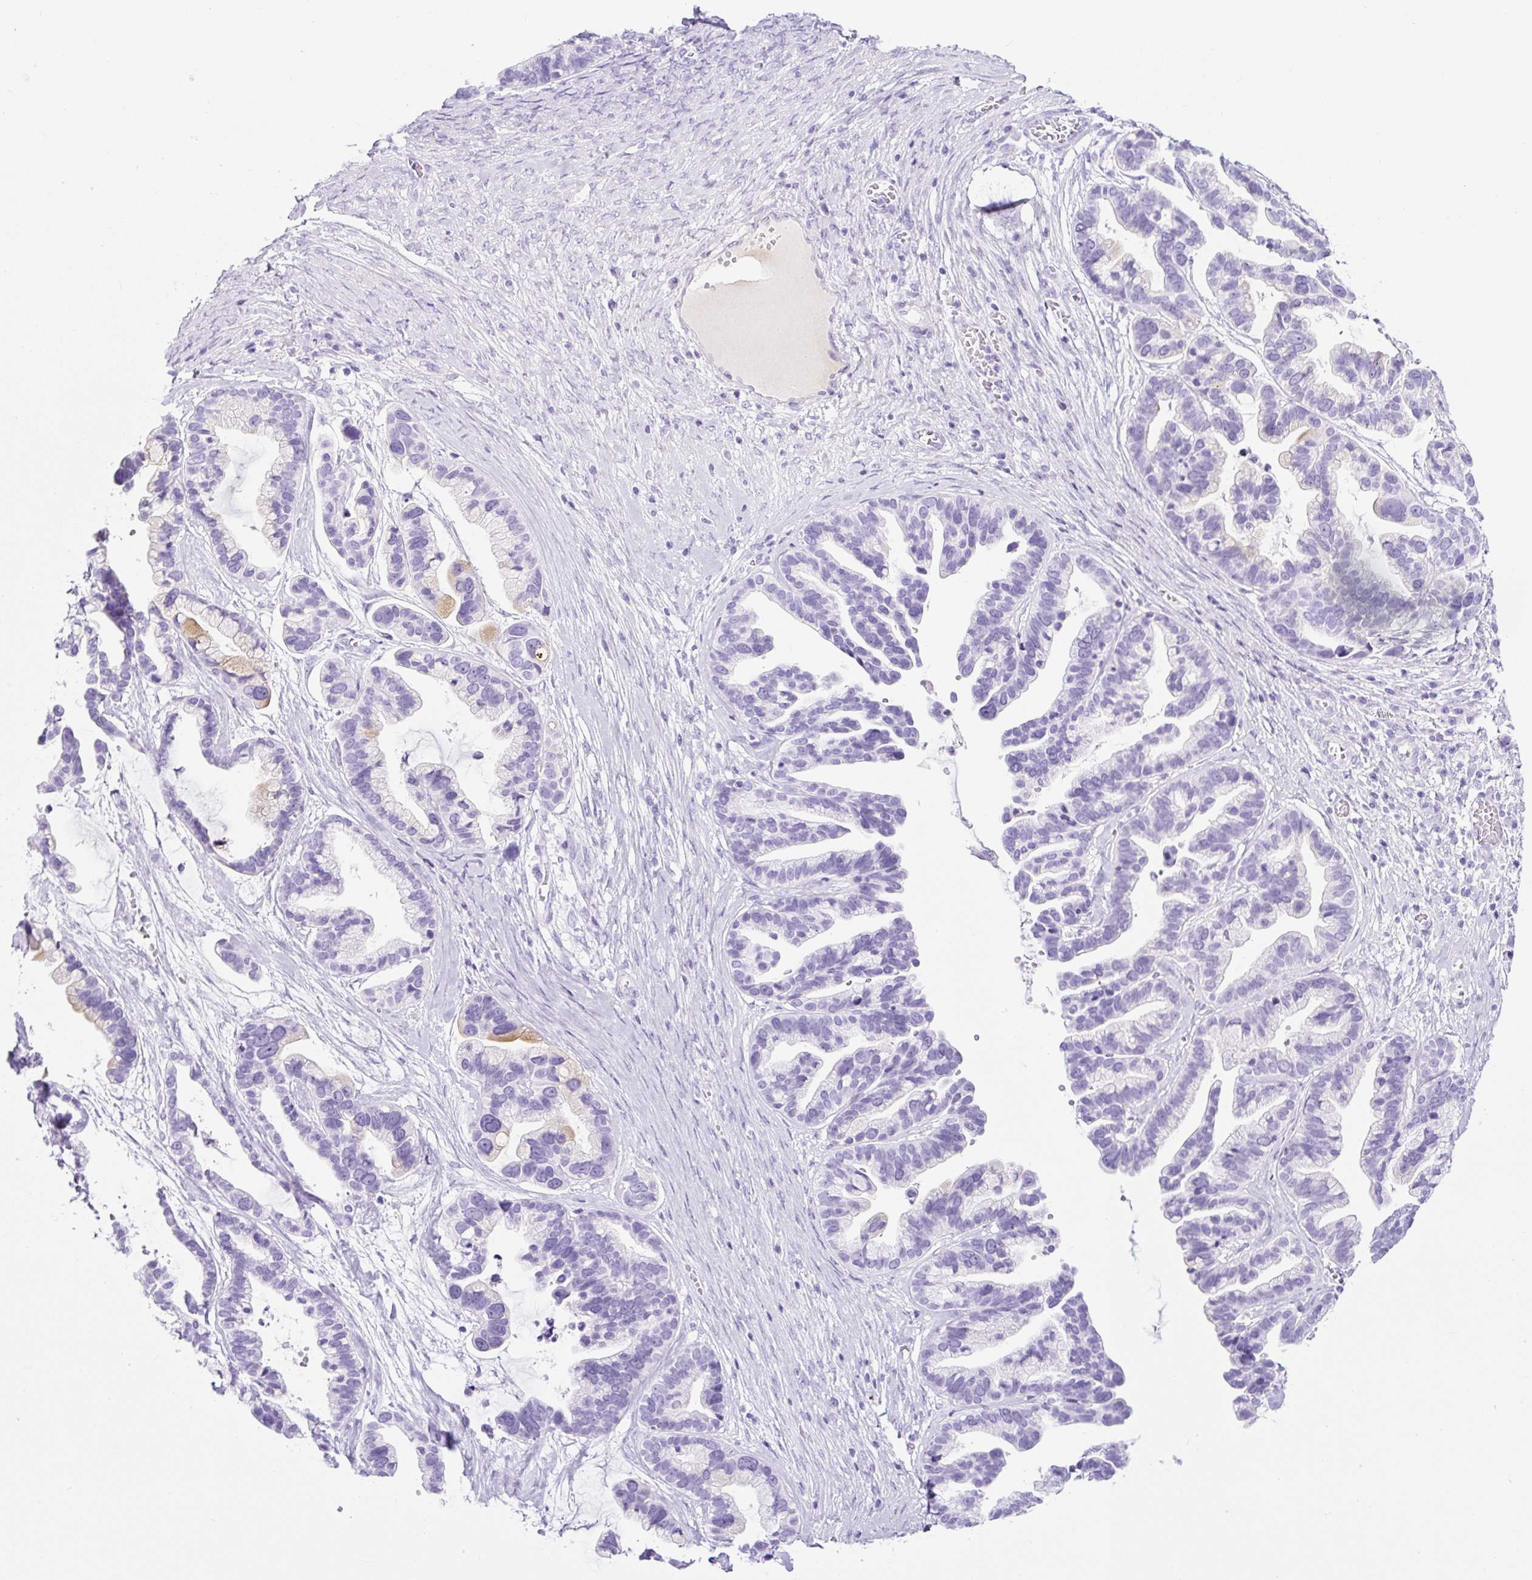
{"staining": {"intensity": "negative", "quantity": "none", "location": "none"}, "tissue": "ovarian cancer", "cell_type": "Tumor cells", "image_type": "cancer", "snomed": [{"axis": "morphology", "description": "Cystadenocarcinoma, serous, NOS"}, {"axis": "topography", "description": "Ovary"}], "caption": "The micrograph reveals no staining of tumor cells in ovarian cancer (serous cystadenocarcinoma).", "gene": "TMEM200B", "patient": {"sex": "female", "age": 56}}